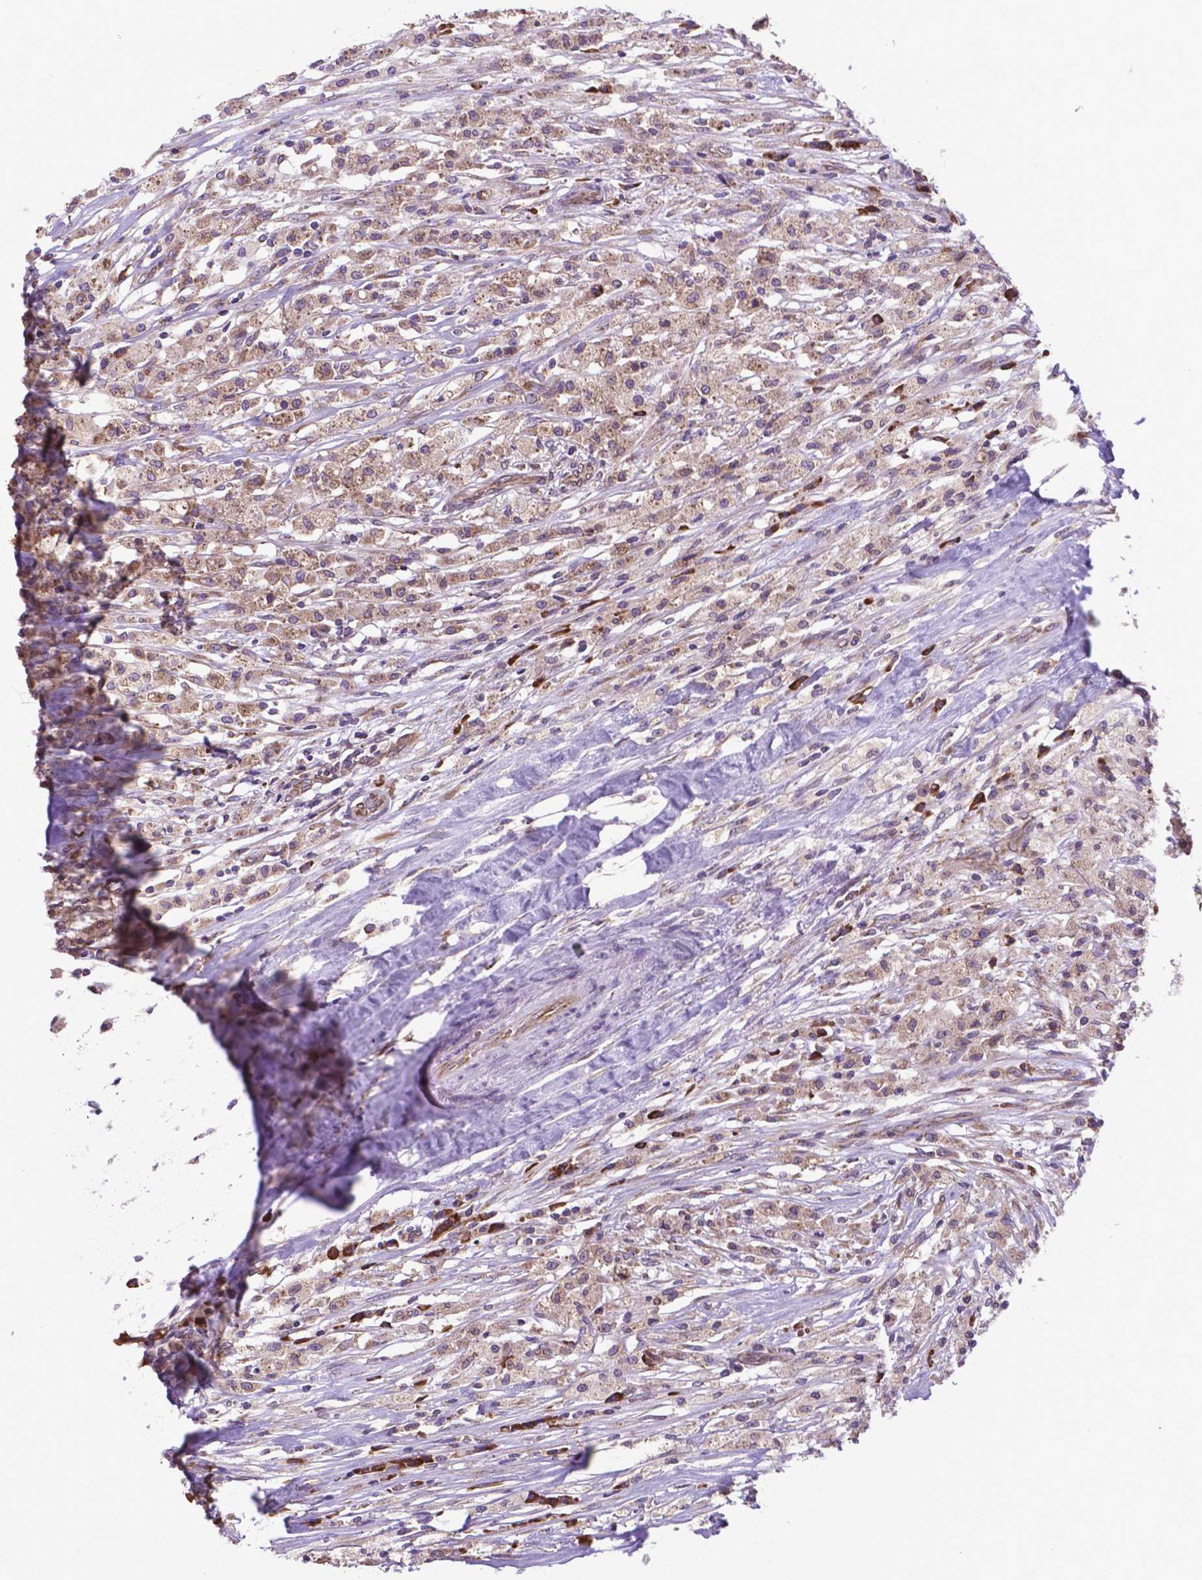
{"staining": {"intensity": "weak", "quantity": ">75%", "location": "cytoplasmic/membranous"}, "tissue": "testis cancer", "cell_type": "Tumor cells", "image_type": "cancer", "snomed": [{"axis": "morphology", "description": "Necrosis, NOS"}, {"axis": "morphology", "description": "Carcinoma, Embryonal, NOS"}, {"axis": "topography", "description": "Testis"}], "caption": "Immunohistochemistry image of human testis embryonal carcinoma stained for a protein (brown), which shows low levels of weak cytoplasmic/membranous expression in approximately >75% of tumor cells.", "gene": "WDR83OS", "patient": {"sex": "male", "age": 19}}